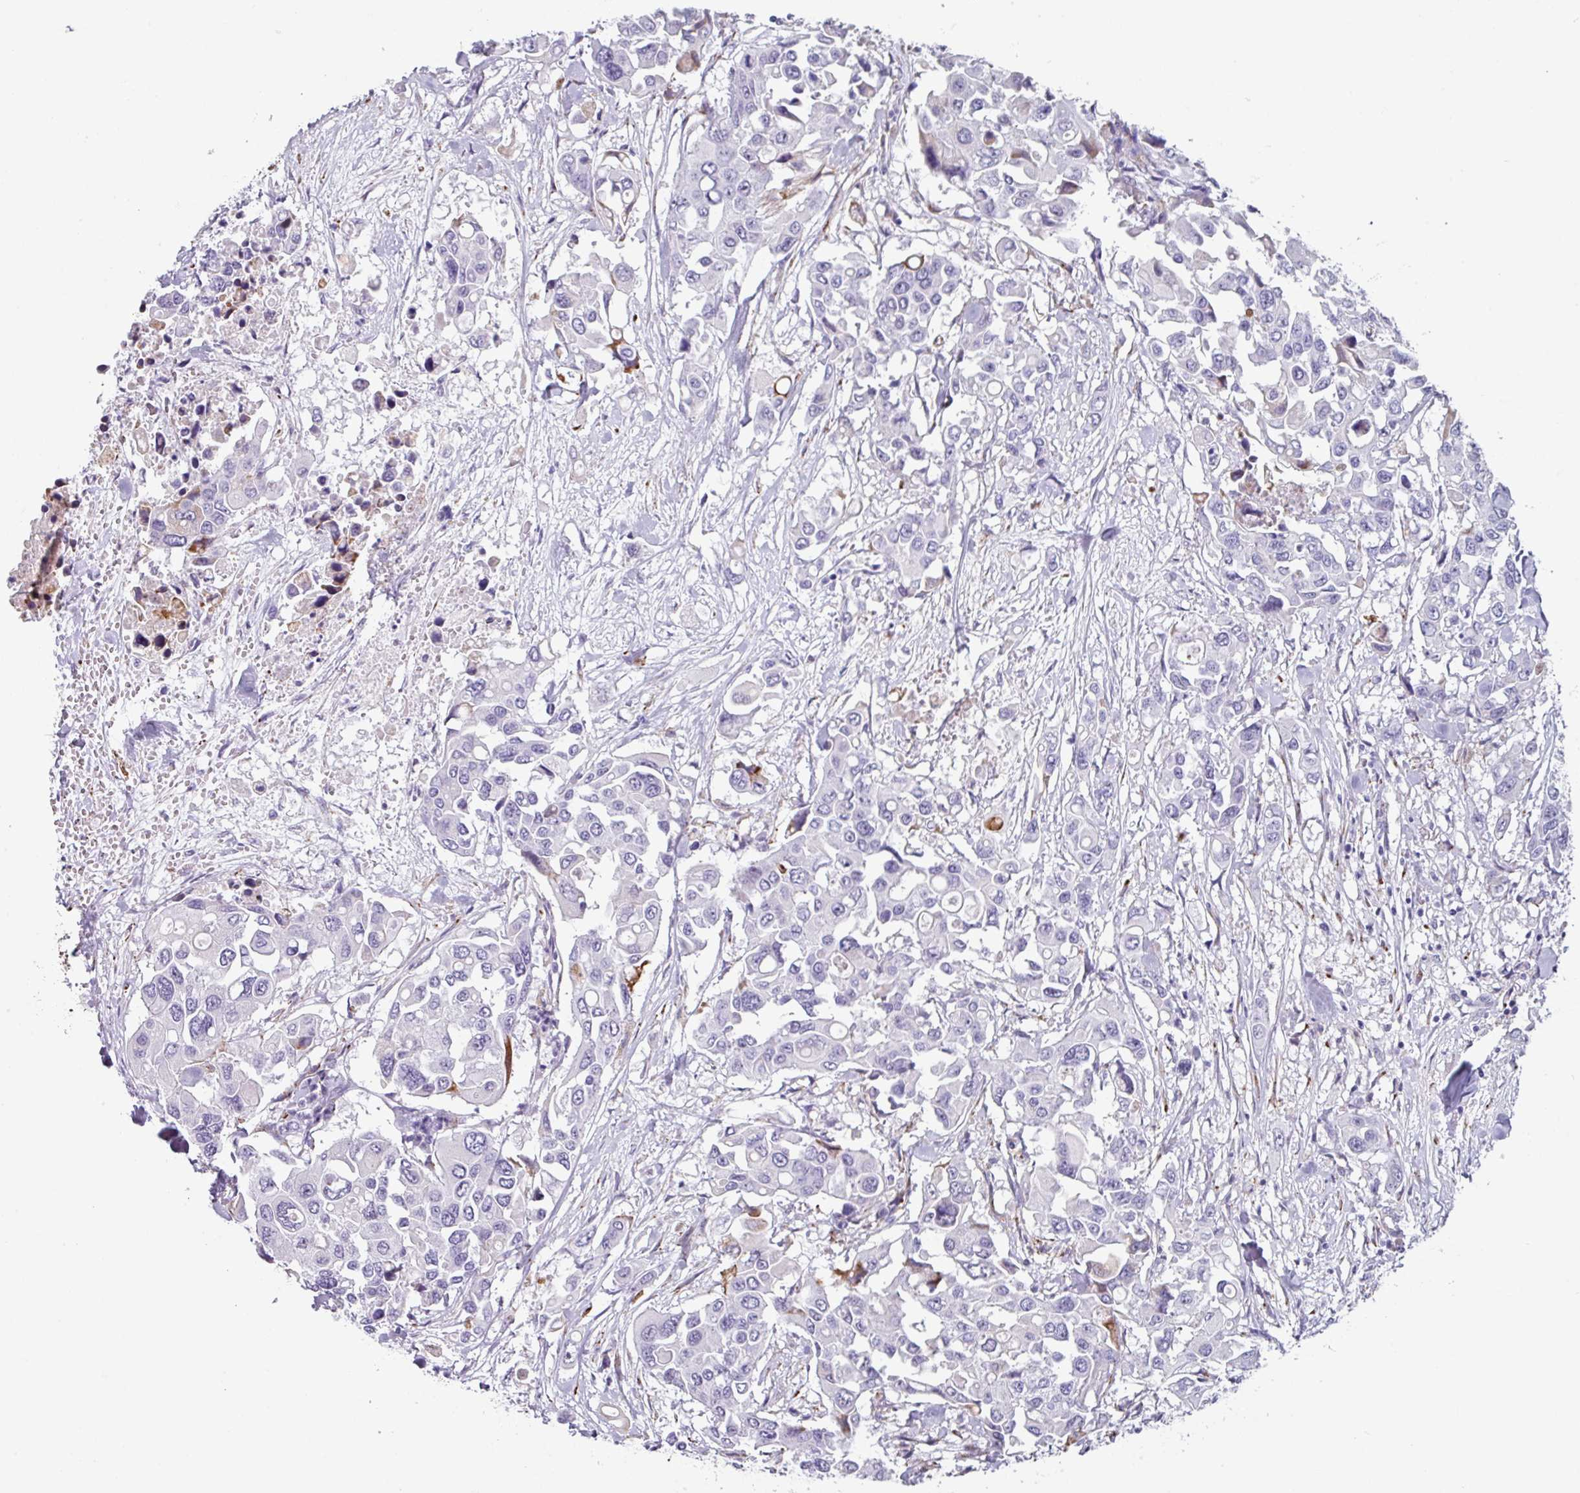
{"staining": {"intensity": "negative", "quantity": "none", "location": "none"}, "tissue": "colorectal cancer", "cell_type": "Tumor cells", "image_type": "cancer", "snomed": [{"axis": "morphology", "description": "Adenocarcinoma, NOS"}, {"axis": "topography", "description": "Colon"}], "caption": "Adenocarcinoma (colorectal) was stained to show a protein in brown. There is no significant positivity in tumor cells.", "gene": "BMS1", "patient": {"sex": "male", "age": 77}}